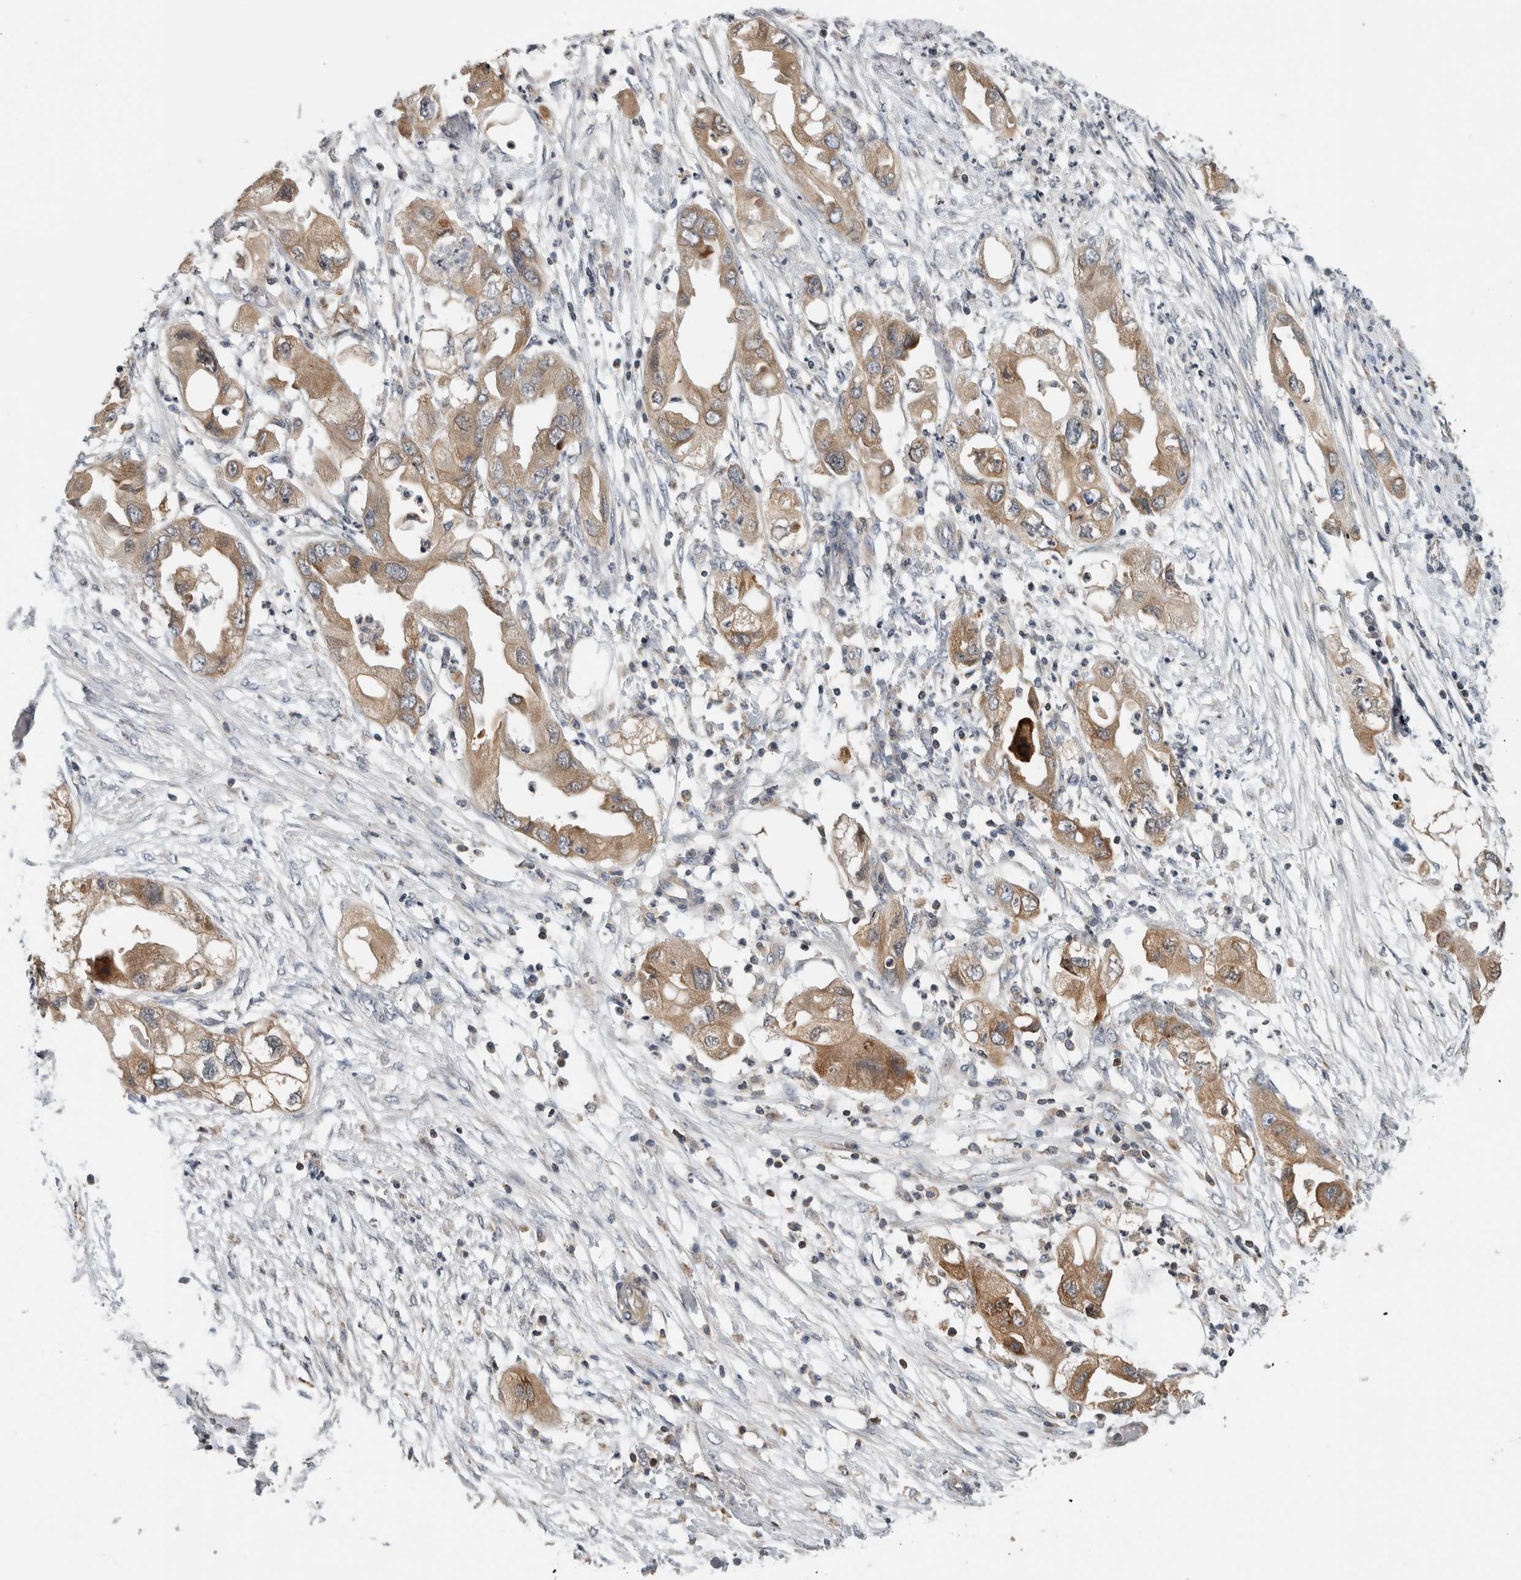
{"staining": {"intensity": "moderate", "quantity": ">75%", "location": "cytoplasmic/membranous"}, "tissue": "endometrial cancer", "cell_type": "Tumor cells", "image_type": "cancer", "snomed": [{"axis": "morphology", "description": "Adenocarcinoma, NOS"}, {"axis": "morphology", "description": "Adenocarcinoma, metastatic, NOS"}, {"axis": "topography", "description": "Adipose tissue"}, {"axis": "topography", "description": "Endometrium"}], "caption": "Protein staining of endometrial cancer tissue shows moderate cytoplasmic/membranous positivity in approximately >75% of tumor cells.", "gene": "PARP6", "patient": {"sex": "female", "age": 67}}